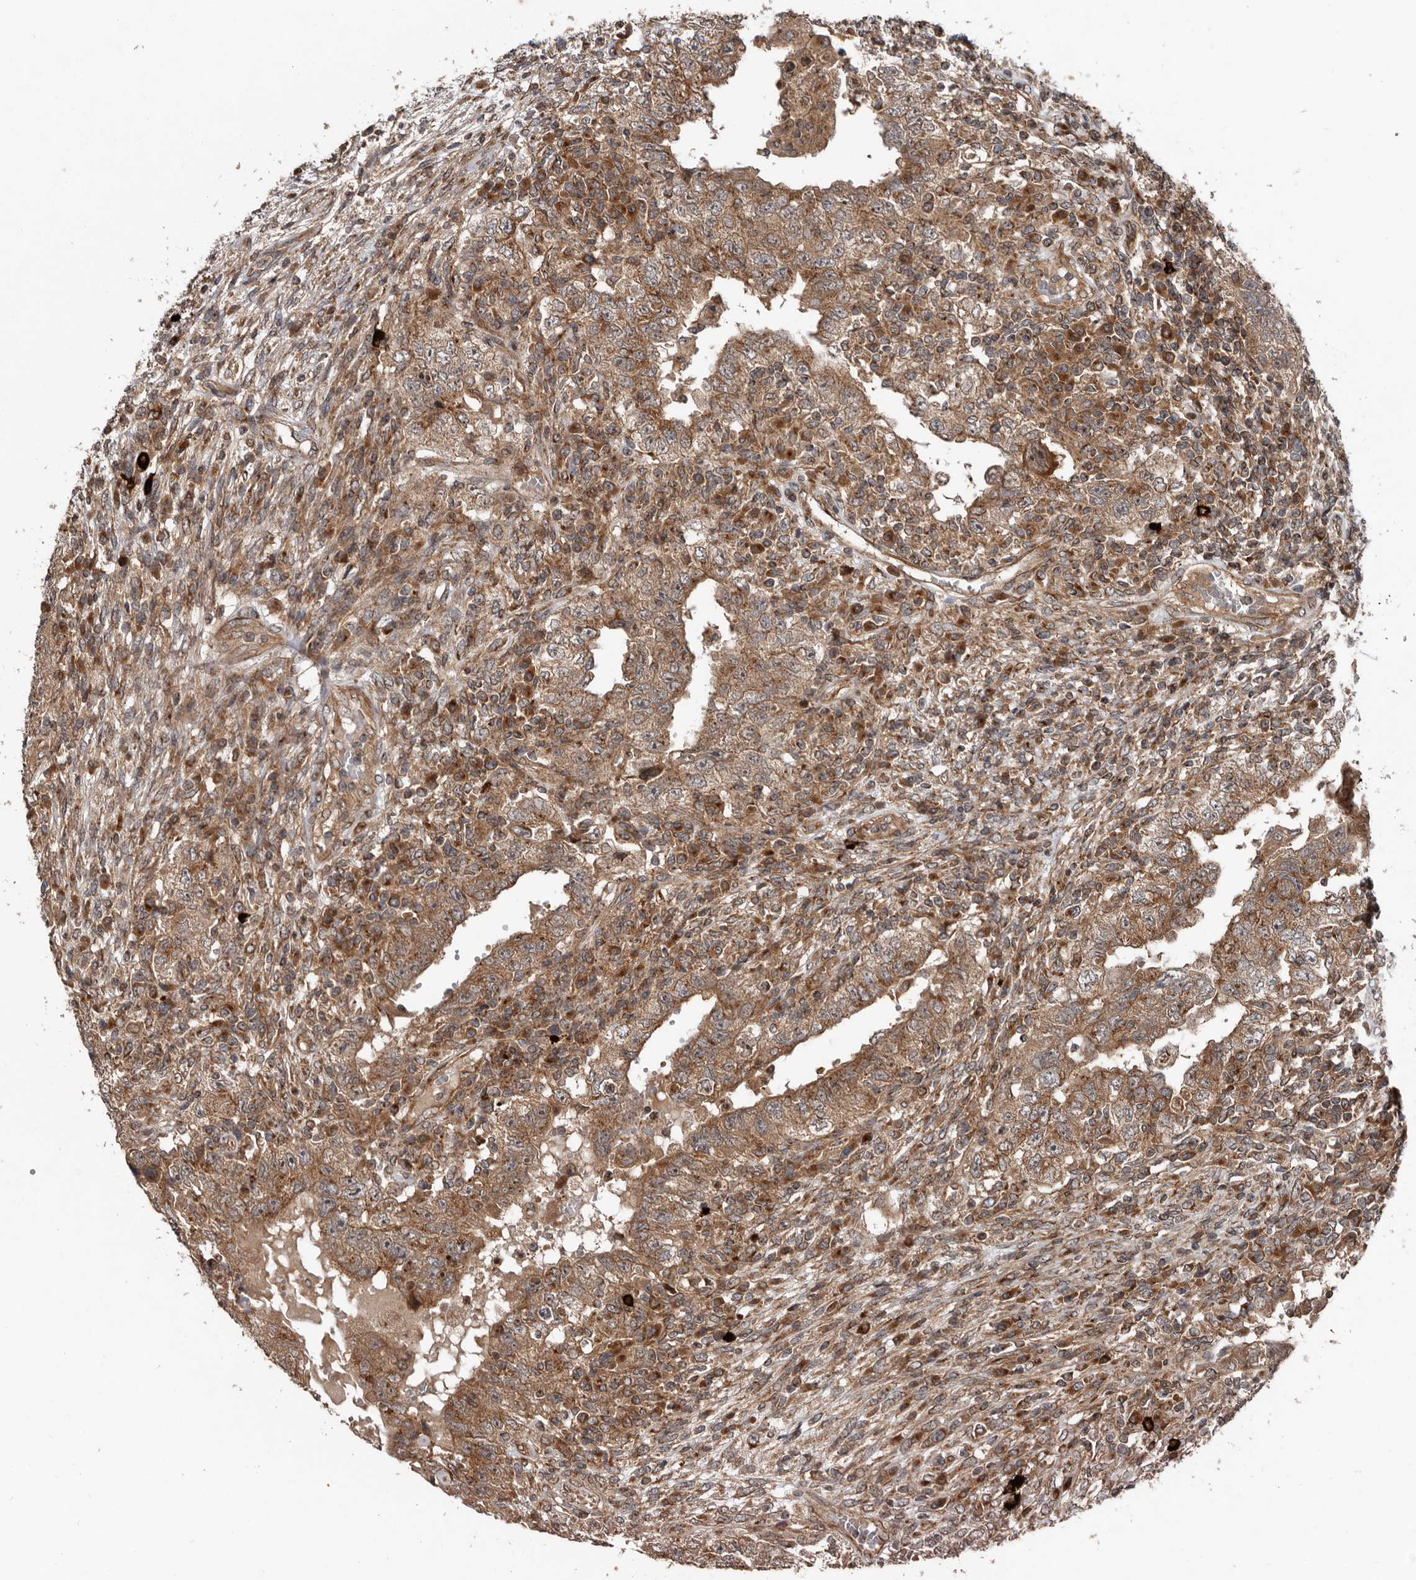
{"staining": {"intensity": "moderate", "quantity": ">75%", "location": "cytoplasmic/membranous"}, "tissue": "testis cancer", "cell_type": "Tumor cells", "image_type": "cancer", "snomed": [{"axis": "morphology", "description": "Carcinoma, Embryonal, NOS"}, {"axis": "topography", "description": "Testis"}], "caption": "Brown immunohistochemical staining in human embryonal carcinoma (testis) displays moderate cytoplasmic/membranous positivity in approximately >75% of tumor cells.", "gene": "CCDC190", "patient": {"sex": "male", "age": 26}}